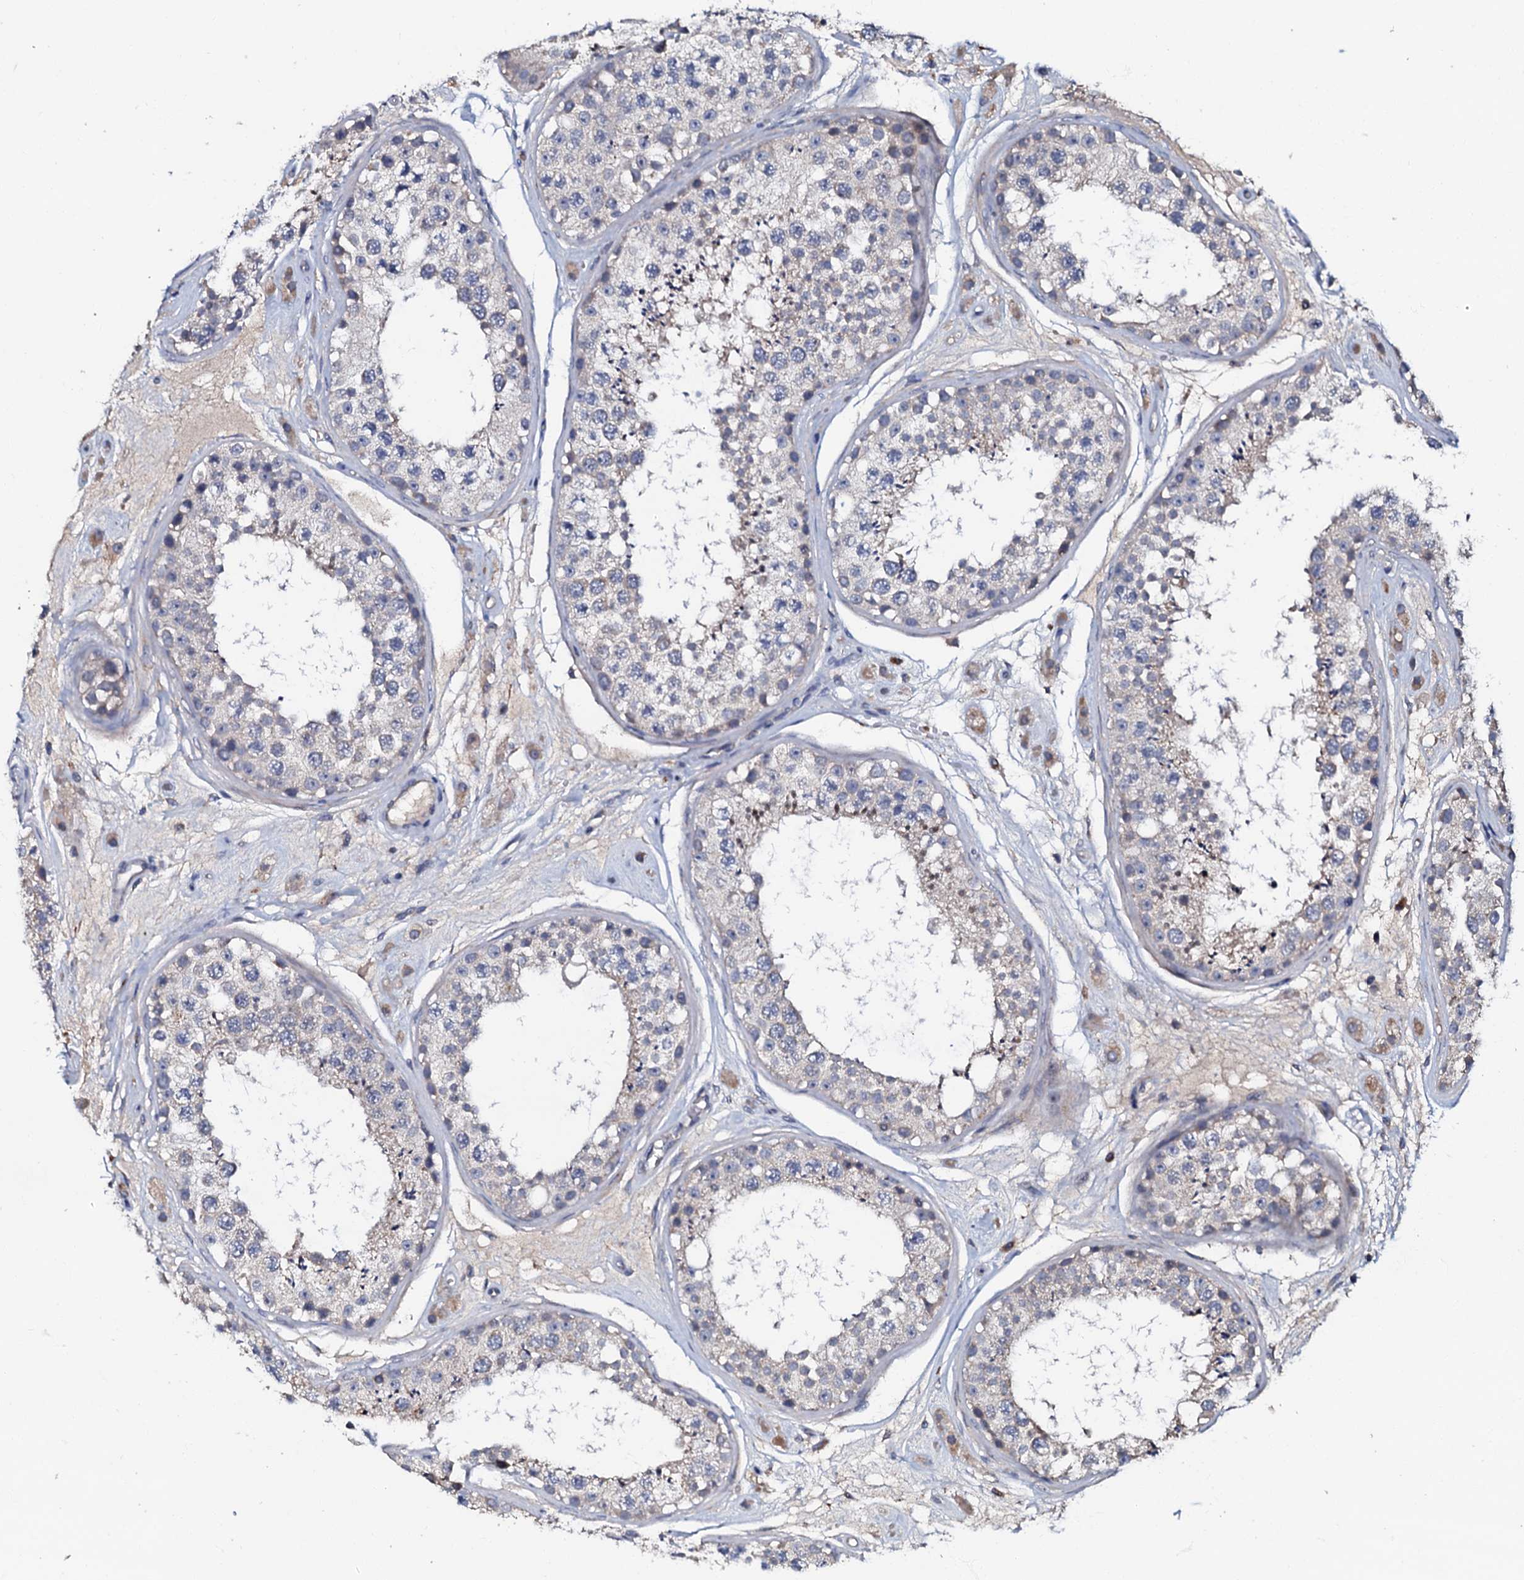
{"staining": {"intensity": "weak", "quantity": "<25%", "location": "cytoplasmic/membranous"}, "tissue": "testis", "cell_type": "Cells in seminiferous ducts", "image_type": "normal", "snomed": [{"axis": "morphology", "description": "Normal tissue, NOS"}, {"axis": "topography", "description": "Testis"}], "caption": "This histopathology image is of benign testis stained with immunohistochemistry (IHC) to label a protein in brown with the nuclei are counter-stained blue. There is no expression in cells in seminiferous ducts. (DAB (3,3'-diaminobenzidine) immunohistochemistry, high magnification).", "gene": "CPNE2", "patient": {"sex": "male", "age": 25}}